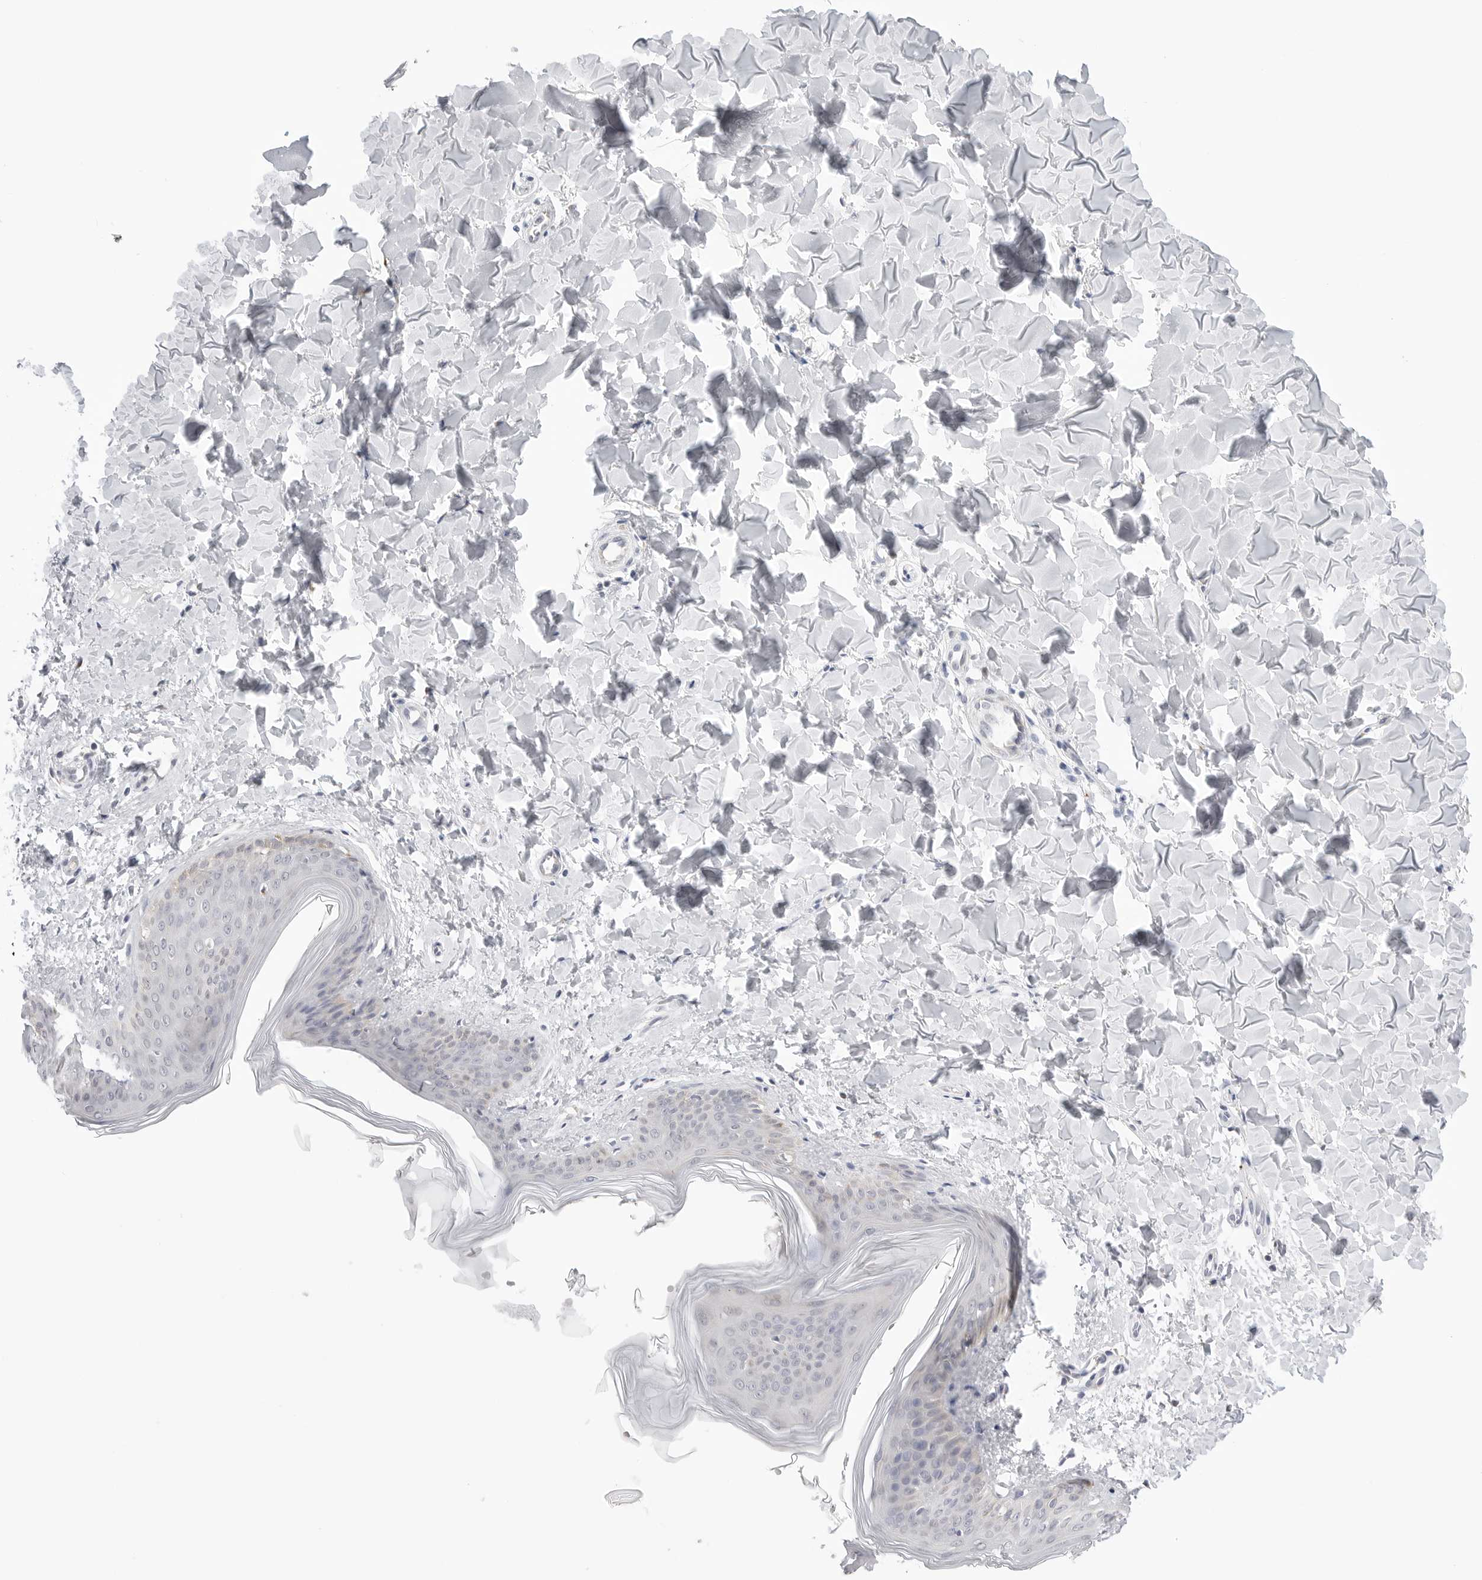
{"staining": {"intensity": "negative", "quantity": "none", "location": "none"}, "tissue": "skin", "cell_type": "Fibroblasts", "image_type": "normal", "snomed": [{"axis": "morphology", "description": "Normal tissue, NOS"}, {"axis": "topography", "description": "Skin"}], "caption": "This micrograph is of normal skin stained with immunohistochemistry to label a protein in brown with the nuclei are counter-stained blue. There is no staining in fibroblasts.", "gene": "RPN1", "patient": {"sex": "female", "age": 17}}